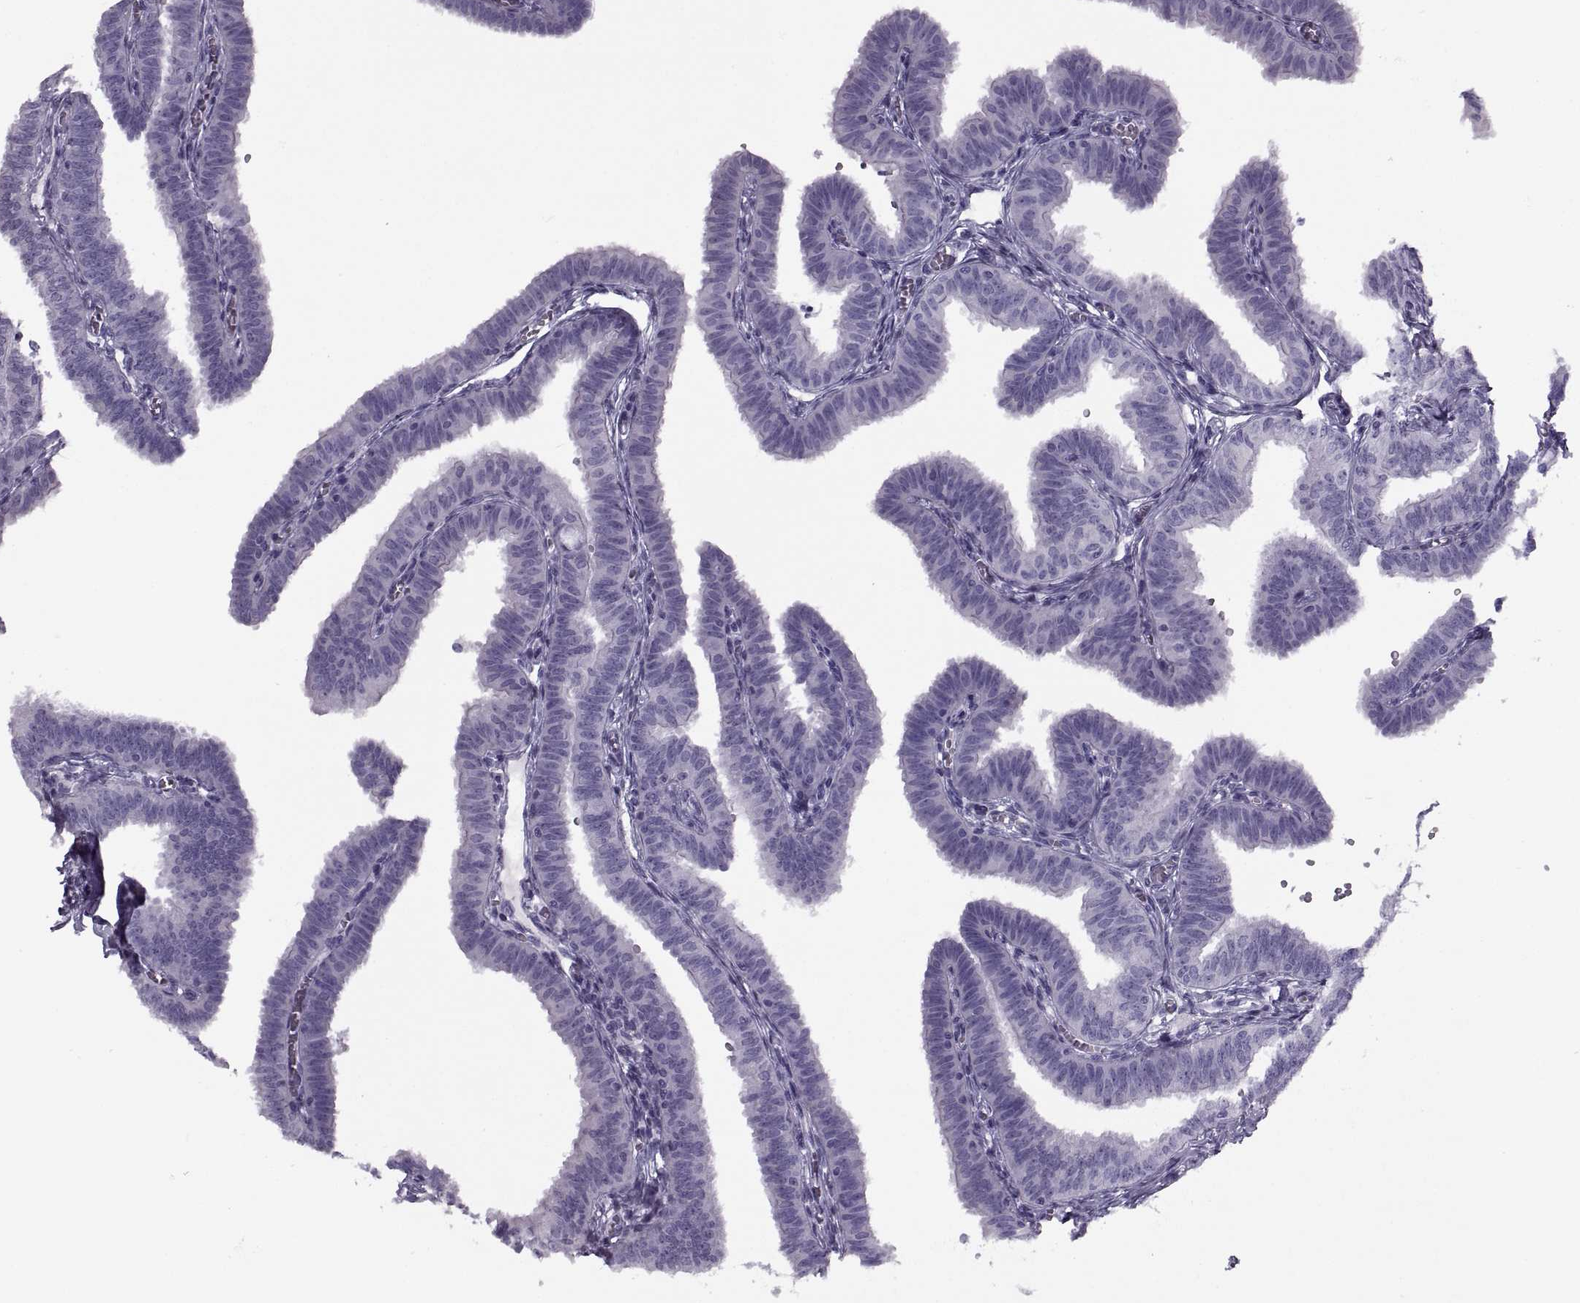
{"staining": {"intensity": "negative", "quantity": "none", "location": "none"}, "tissue": "fallopian tube", "cell_type": "Glandular cells", "image_type": "normal", "snomed": [{"axis": "morphology", "description": "Normal tissue, NOS"}, {"axis": "topography", "description": "Fallopian tube"}], "caption": "IHC micrograph of benign fallopian tube: fallopian tube stained with DAB (3,3'-diaminobenzidine) shows no significant protein positivity in glandular cells. (DAB IHC with hematoxylin counter stain).", "gene": "RLBP1", "patient": {"sex": "female", "age": 25}}